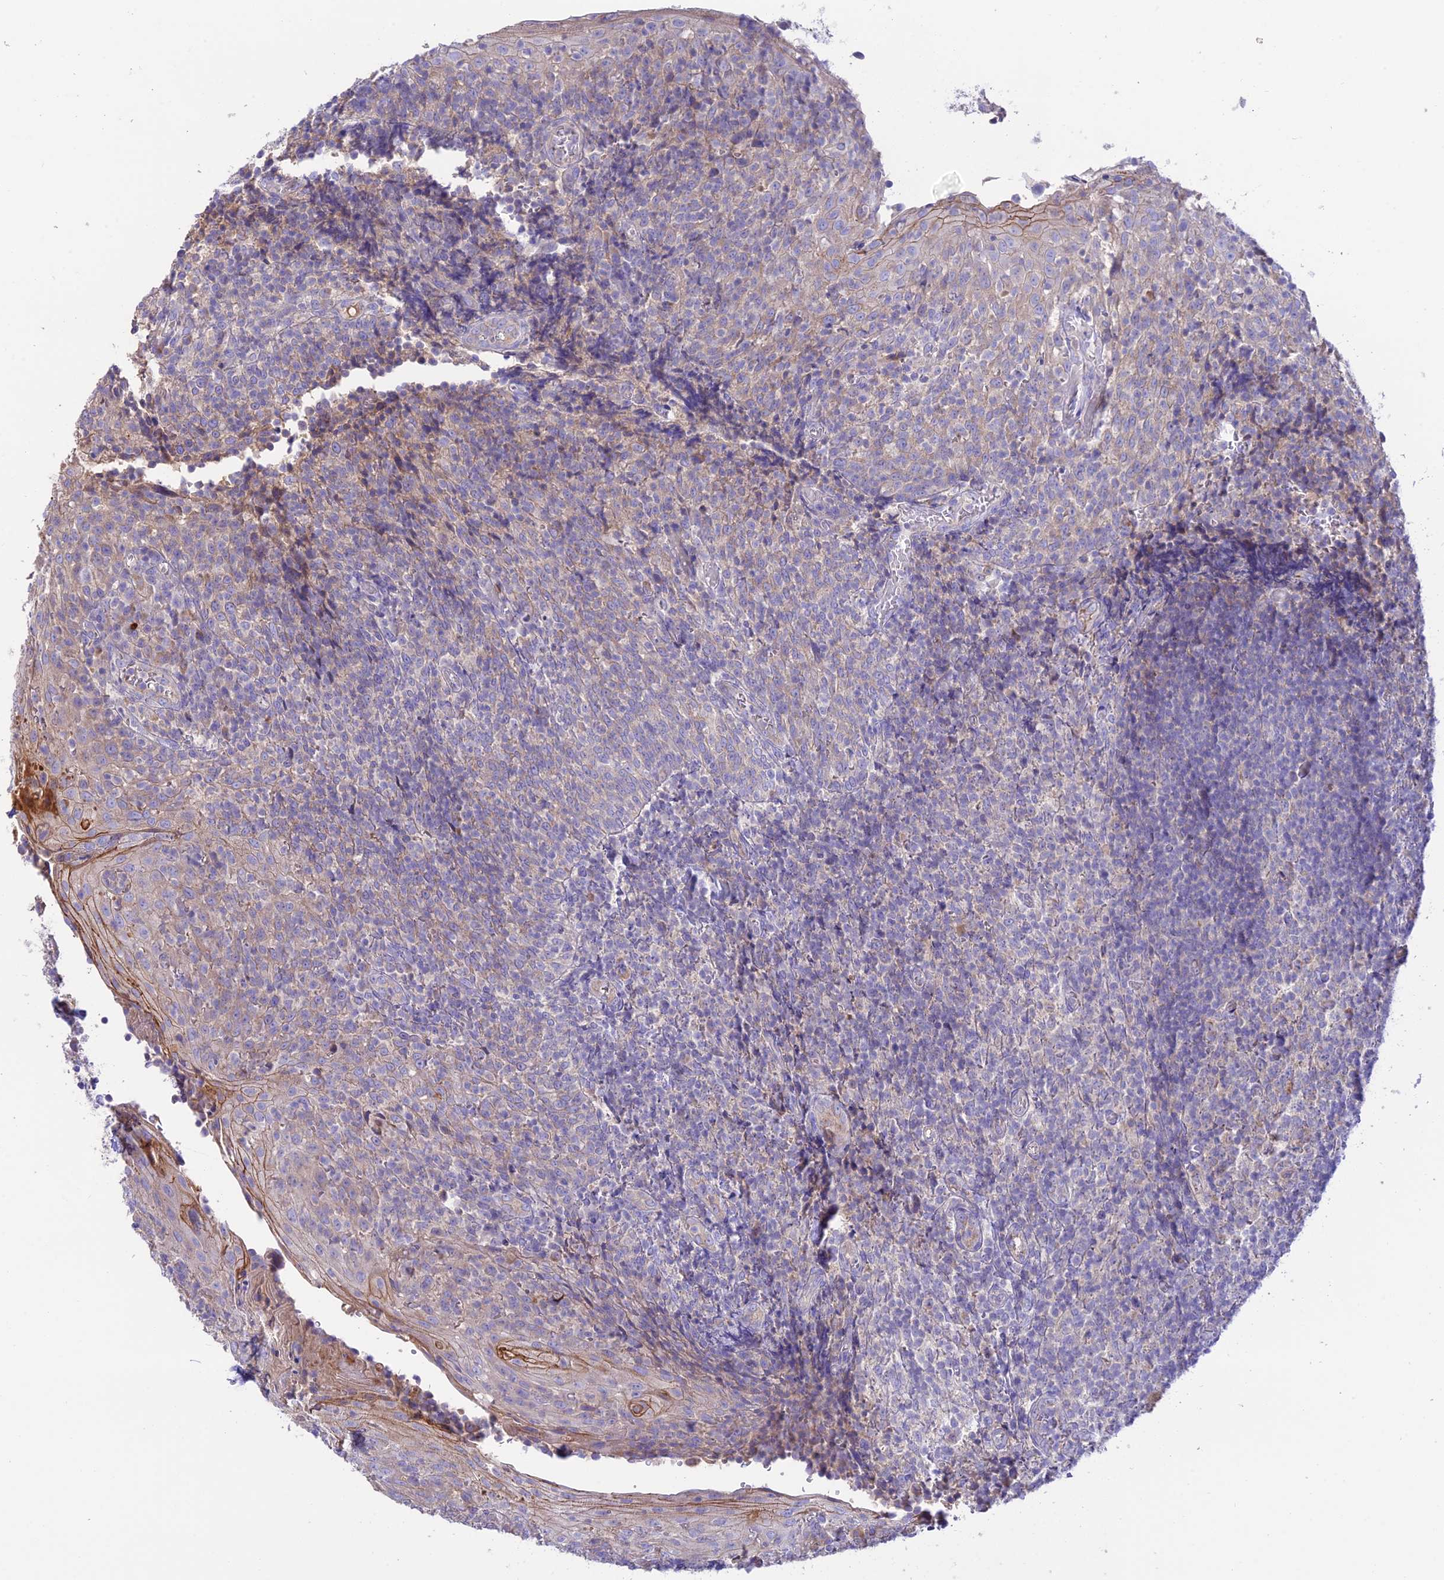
{"staining": {"intensity": "negative", "quantity": "none", "location": "none"}, "tissue": "tonsil", "cell_type": "Germinal center cells", "image_type": "normal", "snomed": [{"axis": "morphology", "description": "Normal tissue, NOS"}, {"axis": "topography", "description": "Tonsil"}], "caption": "Image shows no significant protein staining in germinal center cells of unremarkable tonsil. (DAB (3,3'-diaminobenzidine) immunohistochemistry with hematoxylin counter stain).", "gene": "NLRP9", "patient": {"sex": "female", "age": 19}}